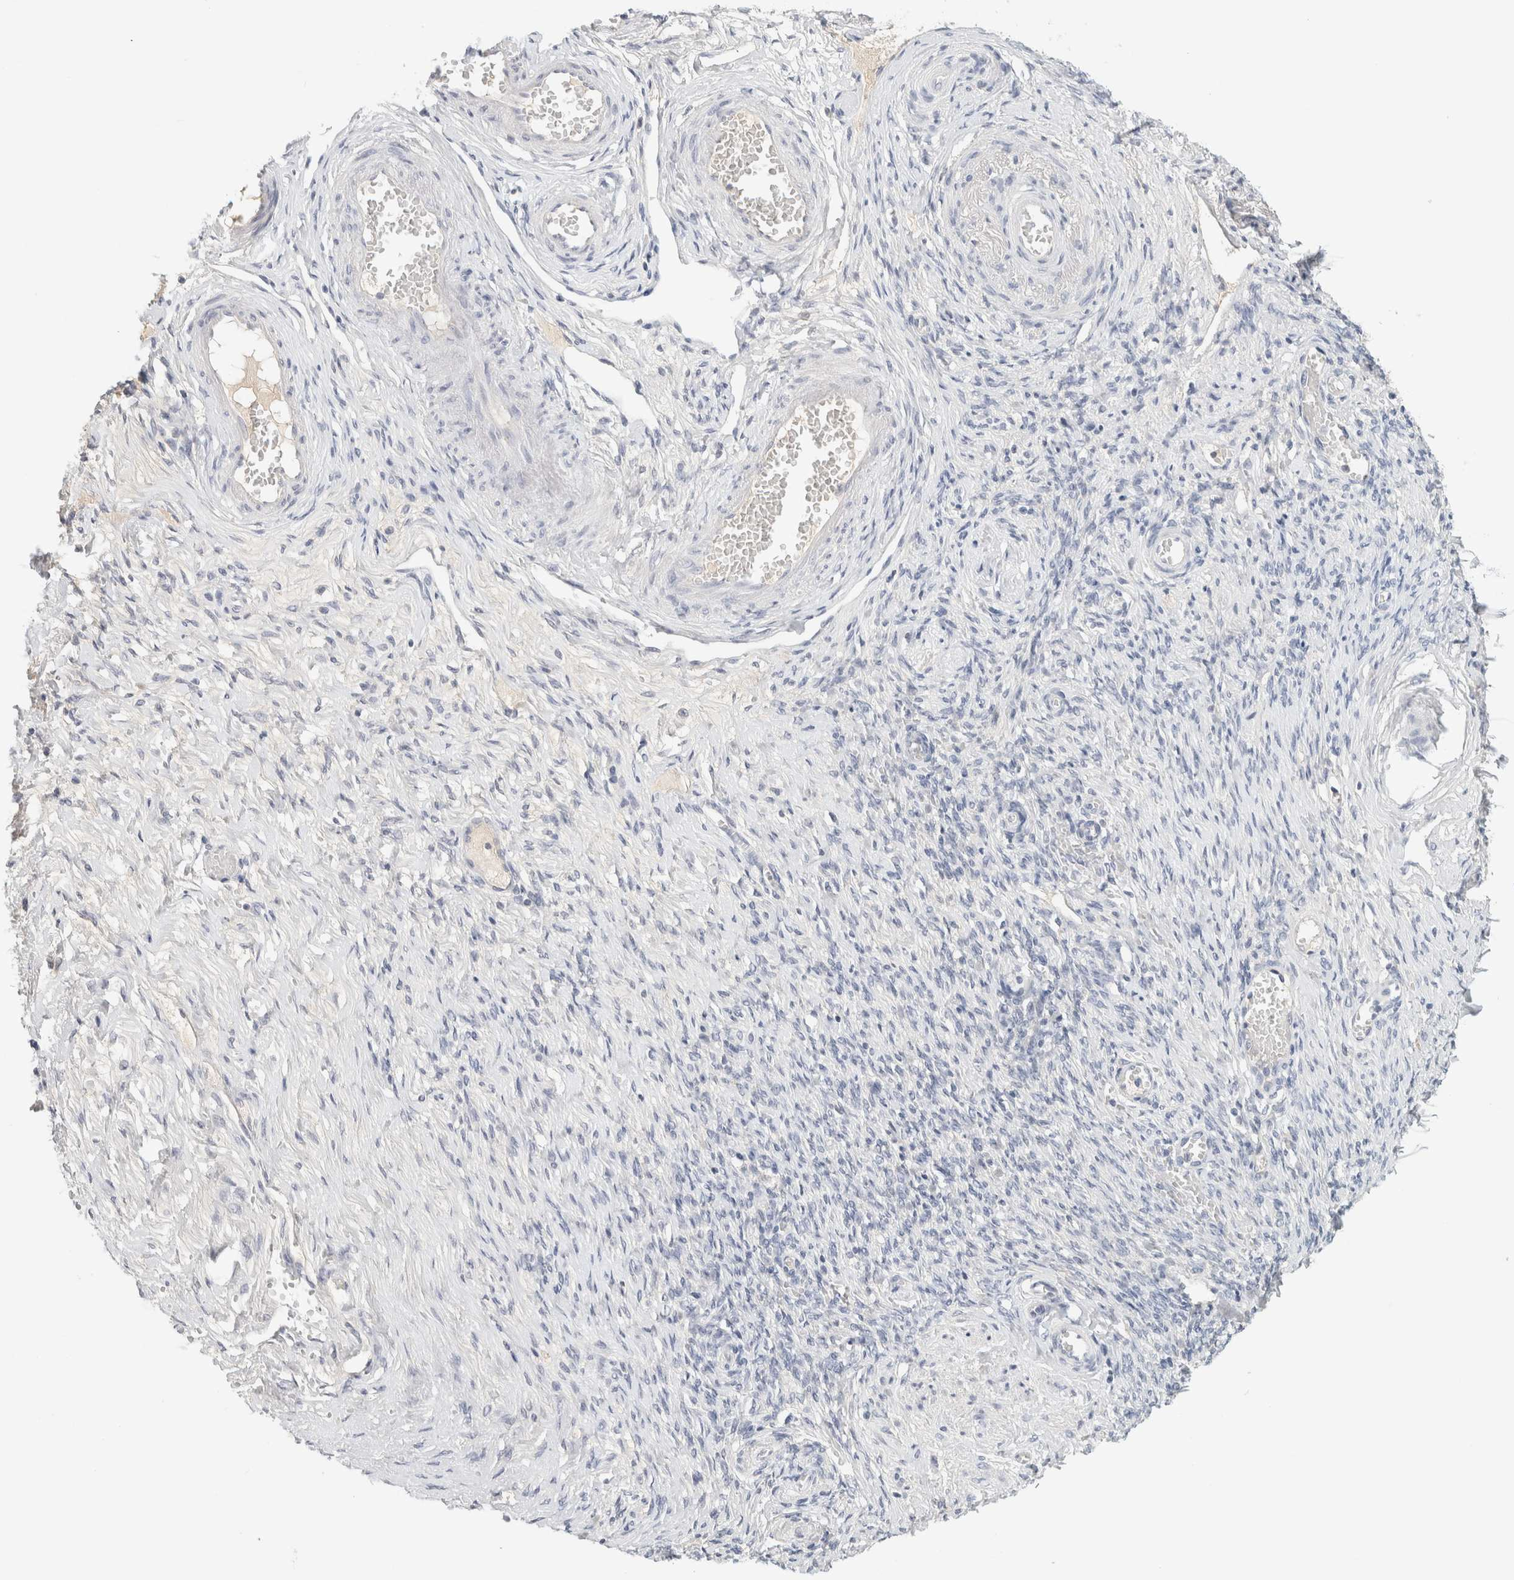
{"staining": {"intensity": "negative", "quantity": "none", "location": "none"}, "tissue": "adipose tissue", "cell_type": "Adipocytes", "image_type": "normal", "snomed": [{"axis": "morphology", "description": "Normal tissue, NOS"}, {"axis": "topography", "description": "Vascular tissue"}, {"axis": "topography", "description": "Fallopian tube"}, {"axis": "topography", "description": "Ovary"}], "caption": "Protein analysis of unremarkable adipose tissue shows no significant positivity in adipocytes. (Immunohistochemistry (ihc), brightfield microscopy, high magnification).", "gene": "STK31", "patient": {"sex": "female", "age": 67}}